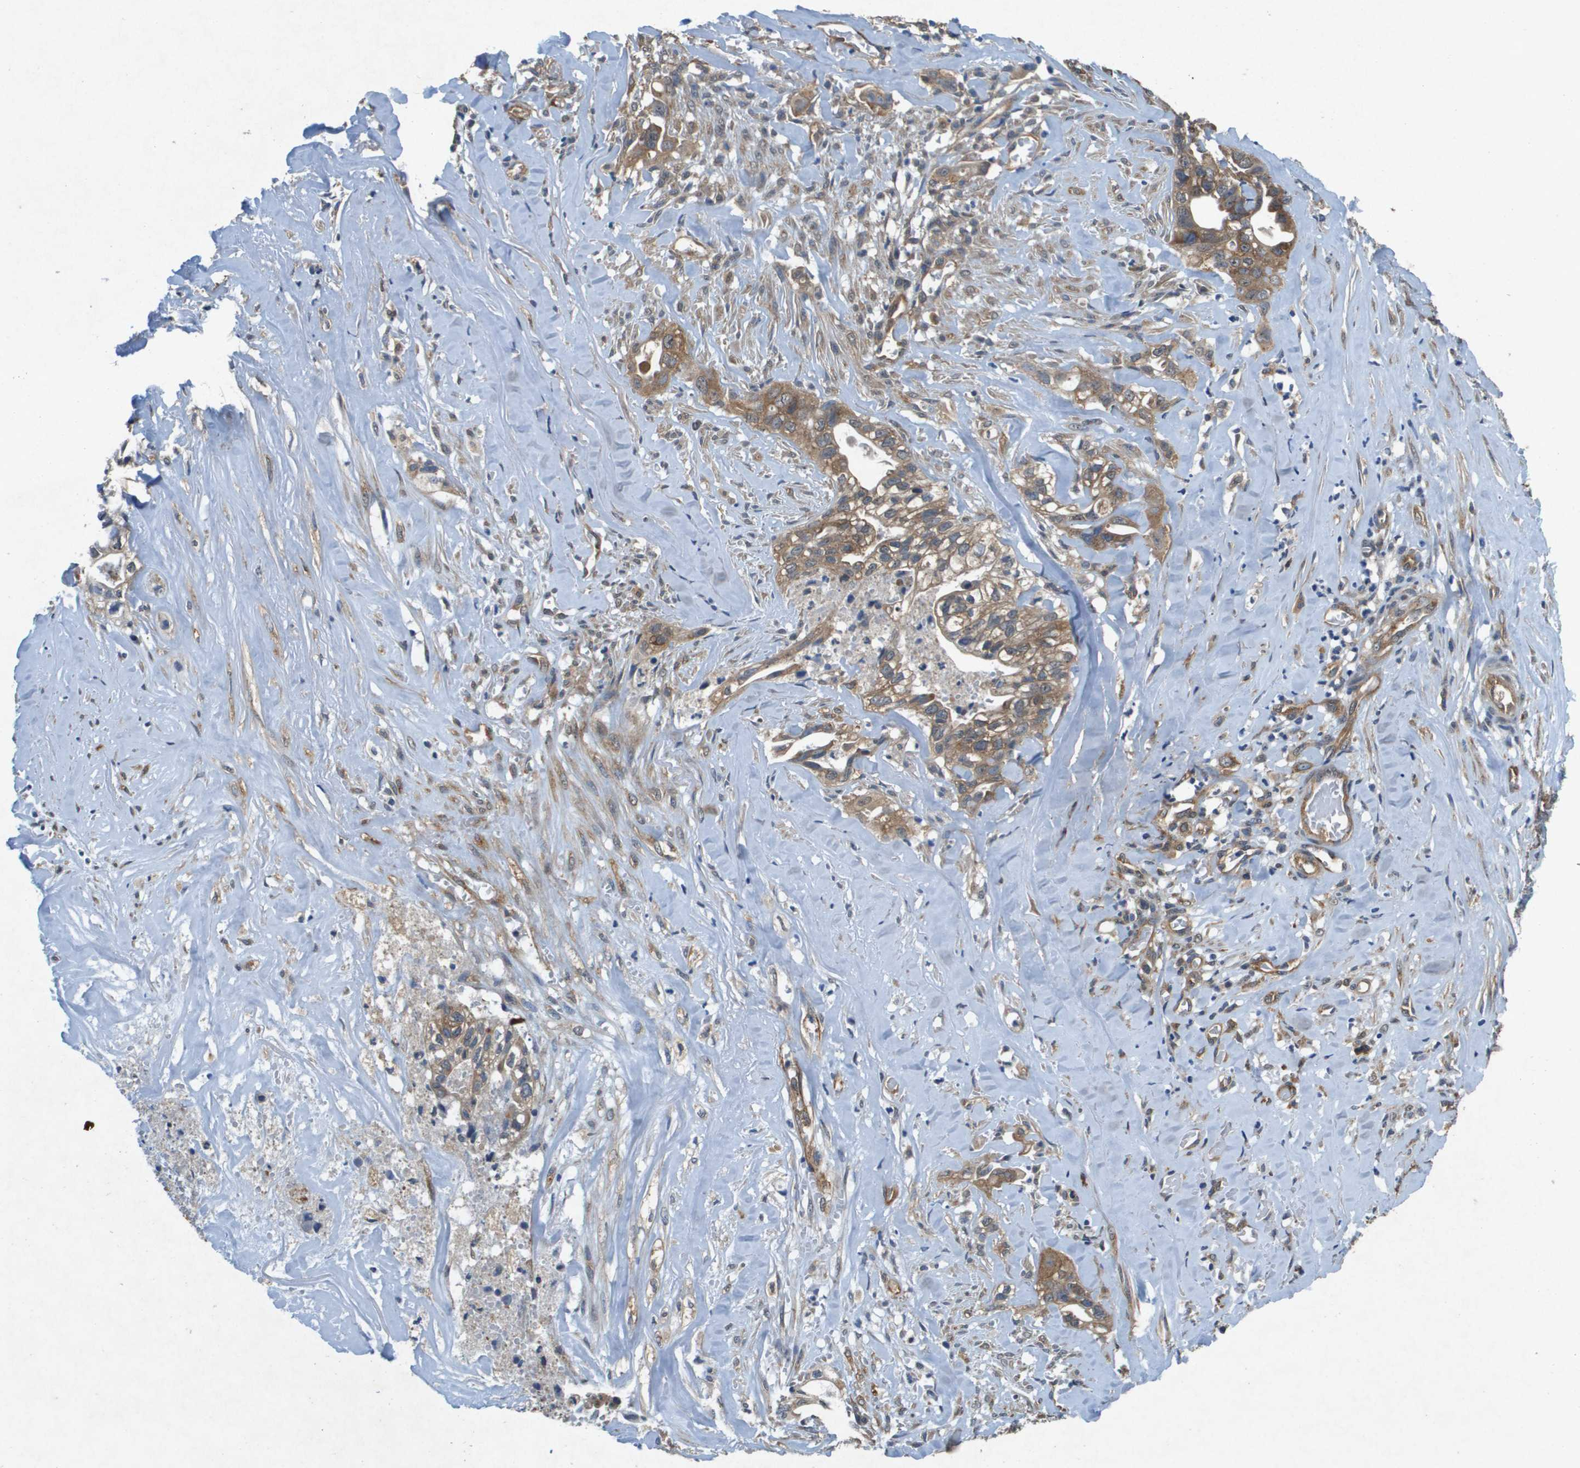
{"staining": {"intensity": "moderate", "quantity": ">75%", "location": "cytoplasmic/membranous"}, "tissue": "liver cancer", "cell_type": "Tumor cells", "image_type": "cancer", "snomed": [{"axis": "morphology", "description": "Cholangiocarcinoma"}, {"axis": "topography", "description": "Liver"}], "caption": "Human liver cancer (cholangiocarcinoma) stained with a brown dye demonstrates moderate cytoplasmic/membranous positive expression in about >75% of tumor cells.", "gene": "PTPRT", "patient": {"sex": "female", "age": 70}}